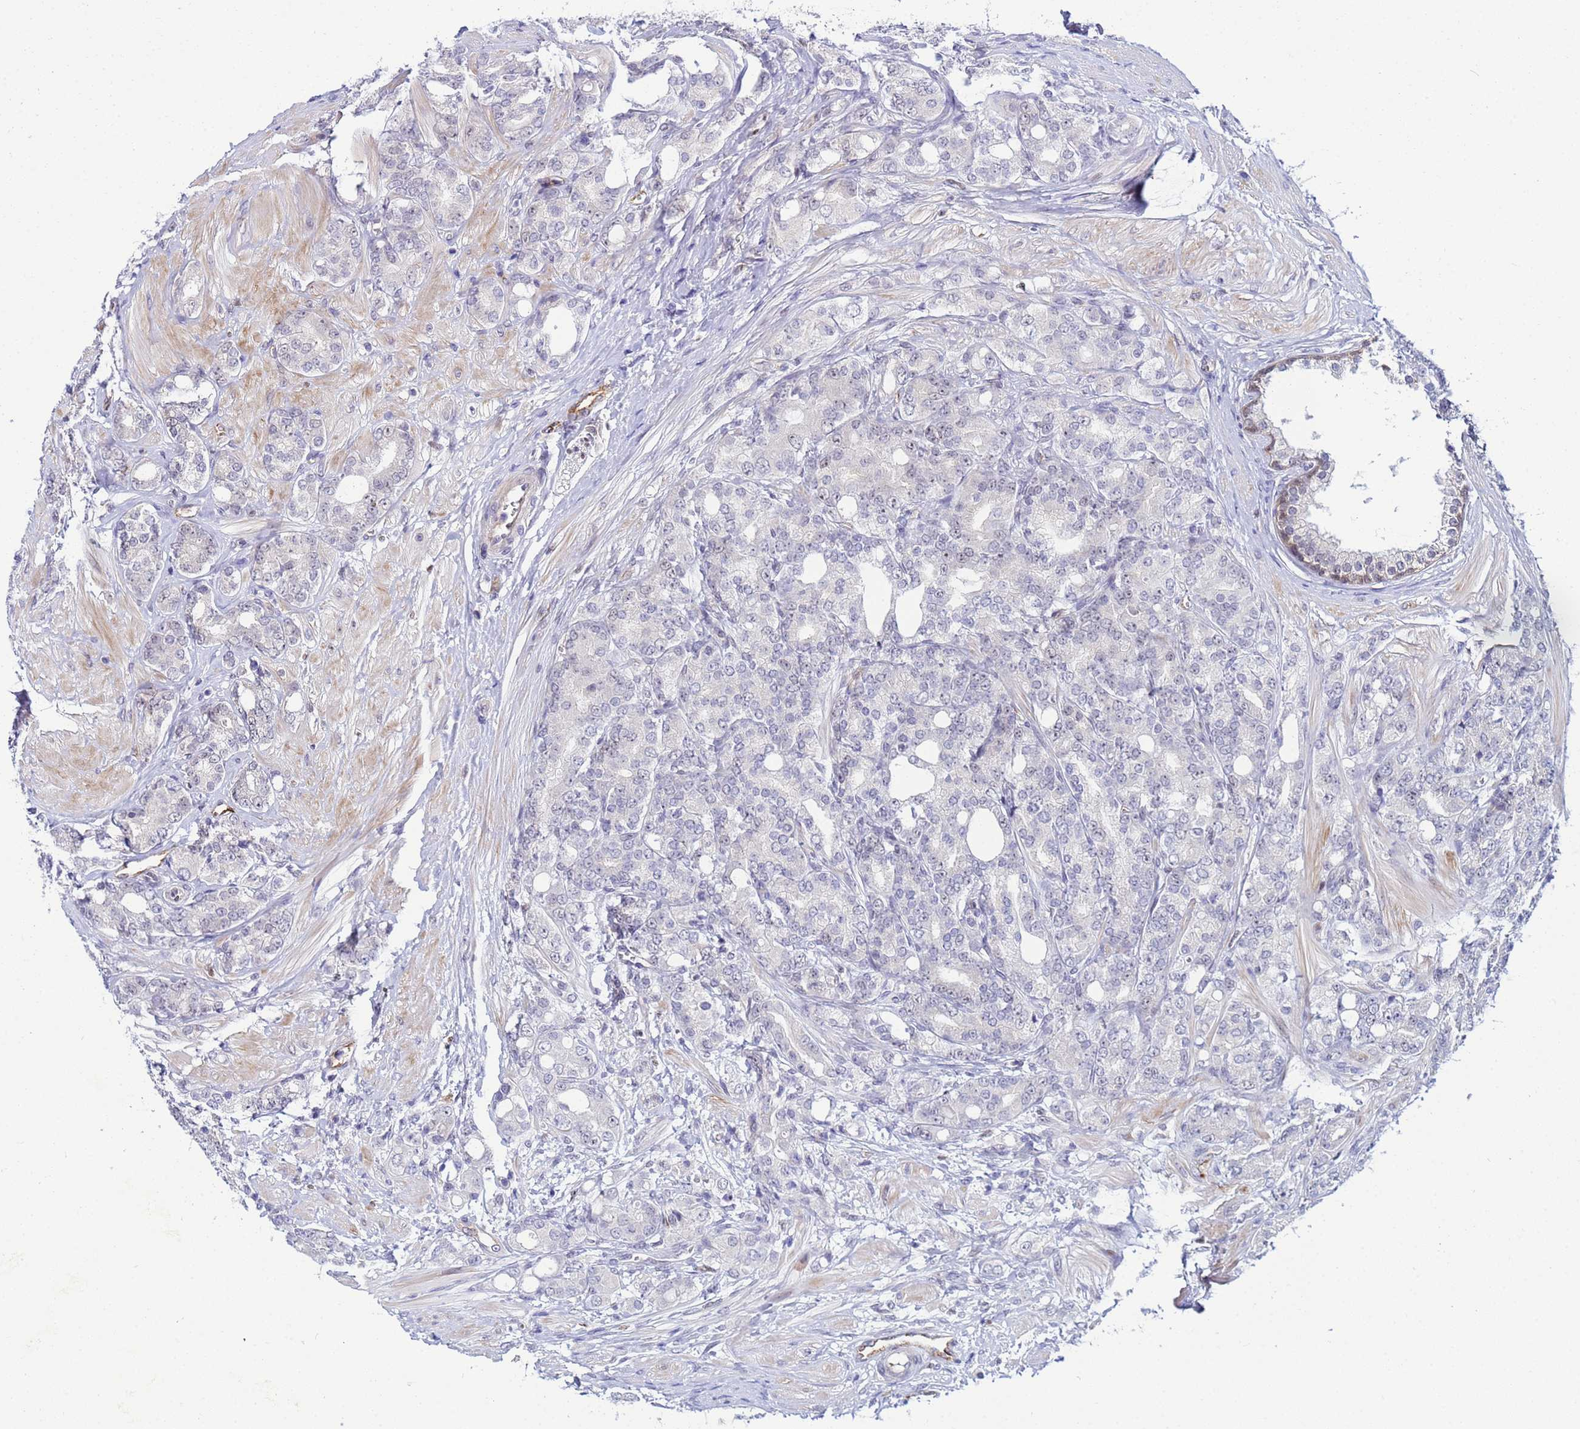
{"staining": {"intensity": "negative", "quantity": "none", "location": "none"}, "tissue": "prostate cancer", "cell_type": "Tumor cells", "image_type": "cancer", "snomed": [{"axis": "morphology", "description": "Adenocarcinoma, High grade"}, {"axis": "topography", "description": "Prostate"}], "caption": "High magnification brightfield microscopy of prostate cancer (high-grade adenocarcinoma) stained with DAB (3,3'-diaminobenzidine) (brown) and counterstained with hematoxylin (blue): tumor cells show no significant staining. (Brightfield microscopy of DAB (3,3'-diaminobenzidine) immunohistochemistry (IHC) at high magnification).", "gene": "SLC25A37", "patient": {"sex": "male", "age": 62}}